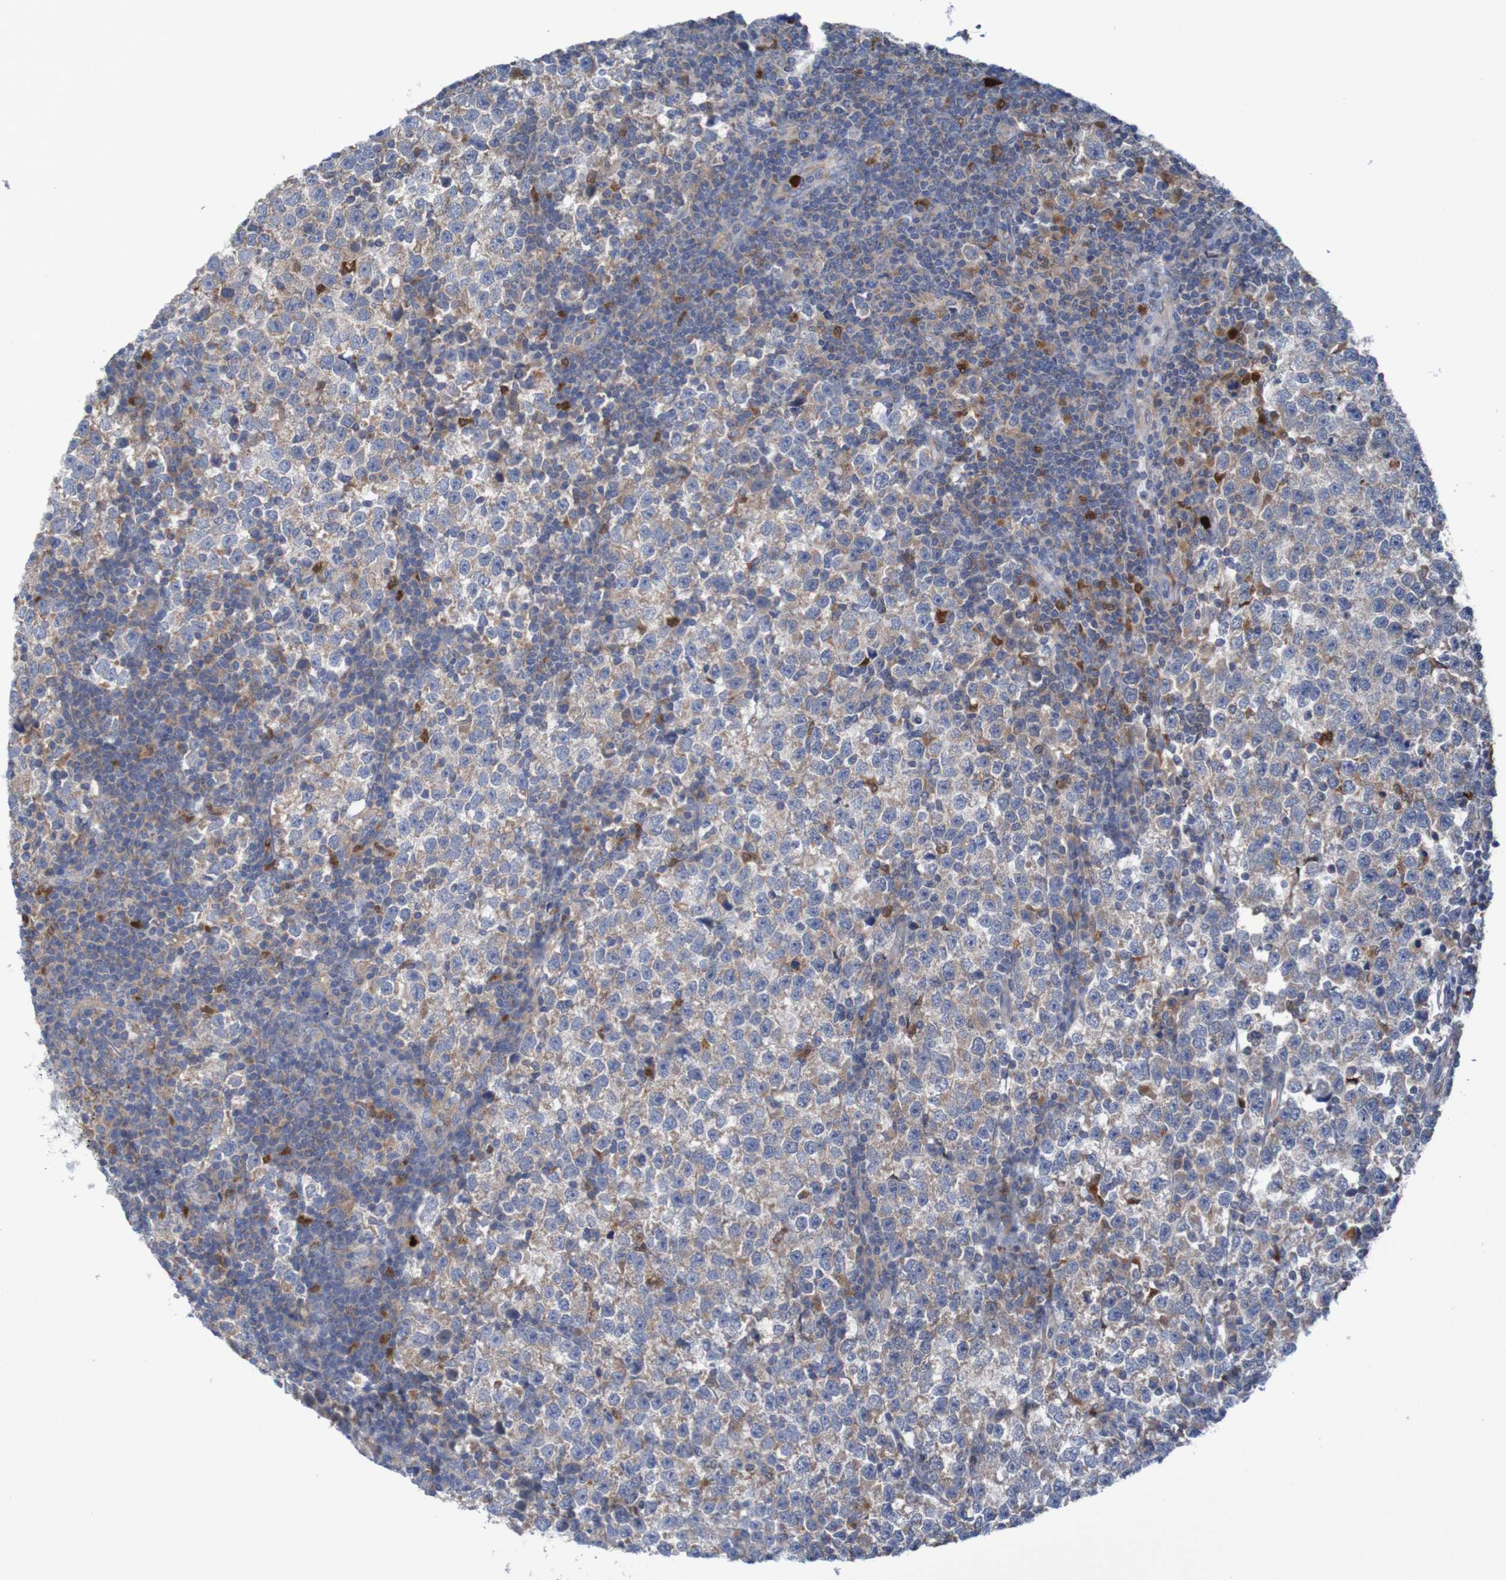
{"staining": {"intensity": "weak", "quantity": ">75%", "location": "cytoplasmic/membranous"}, "tissue": "testis cancer", "cell_type": "Tumor cells", "image_type": "cancer", "snomed": [{"axis": "morphology", "description": "Seminoma, NOS"}, {"axis": "topography", "description": "Testis"}], "caption": "Testis cancer (seminoma) tissue reveals weak cytoplasmic/membranous positivity in approximately >75% of tumor cells", "gene": "PARP4", "patient": {"sex": "male", "age": 43}}